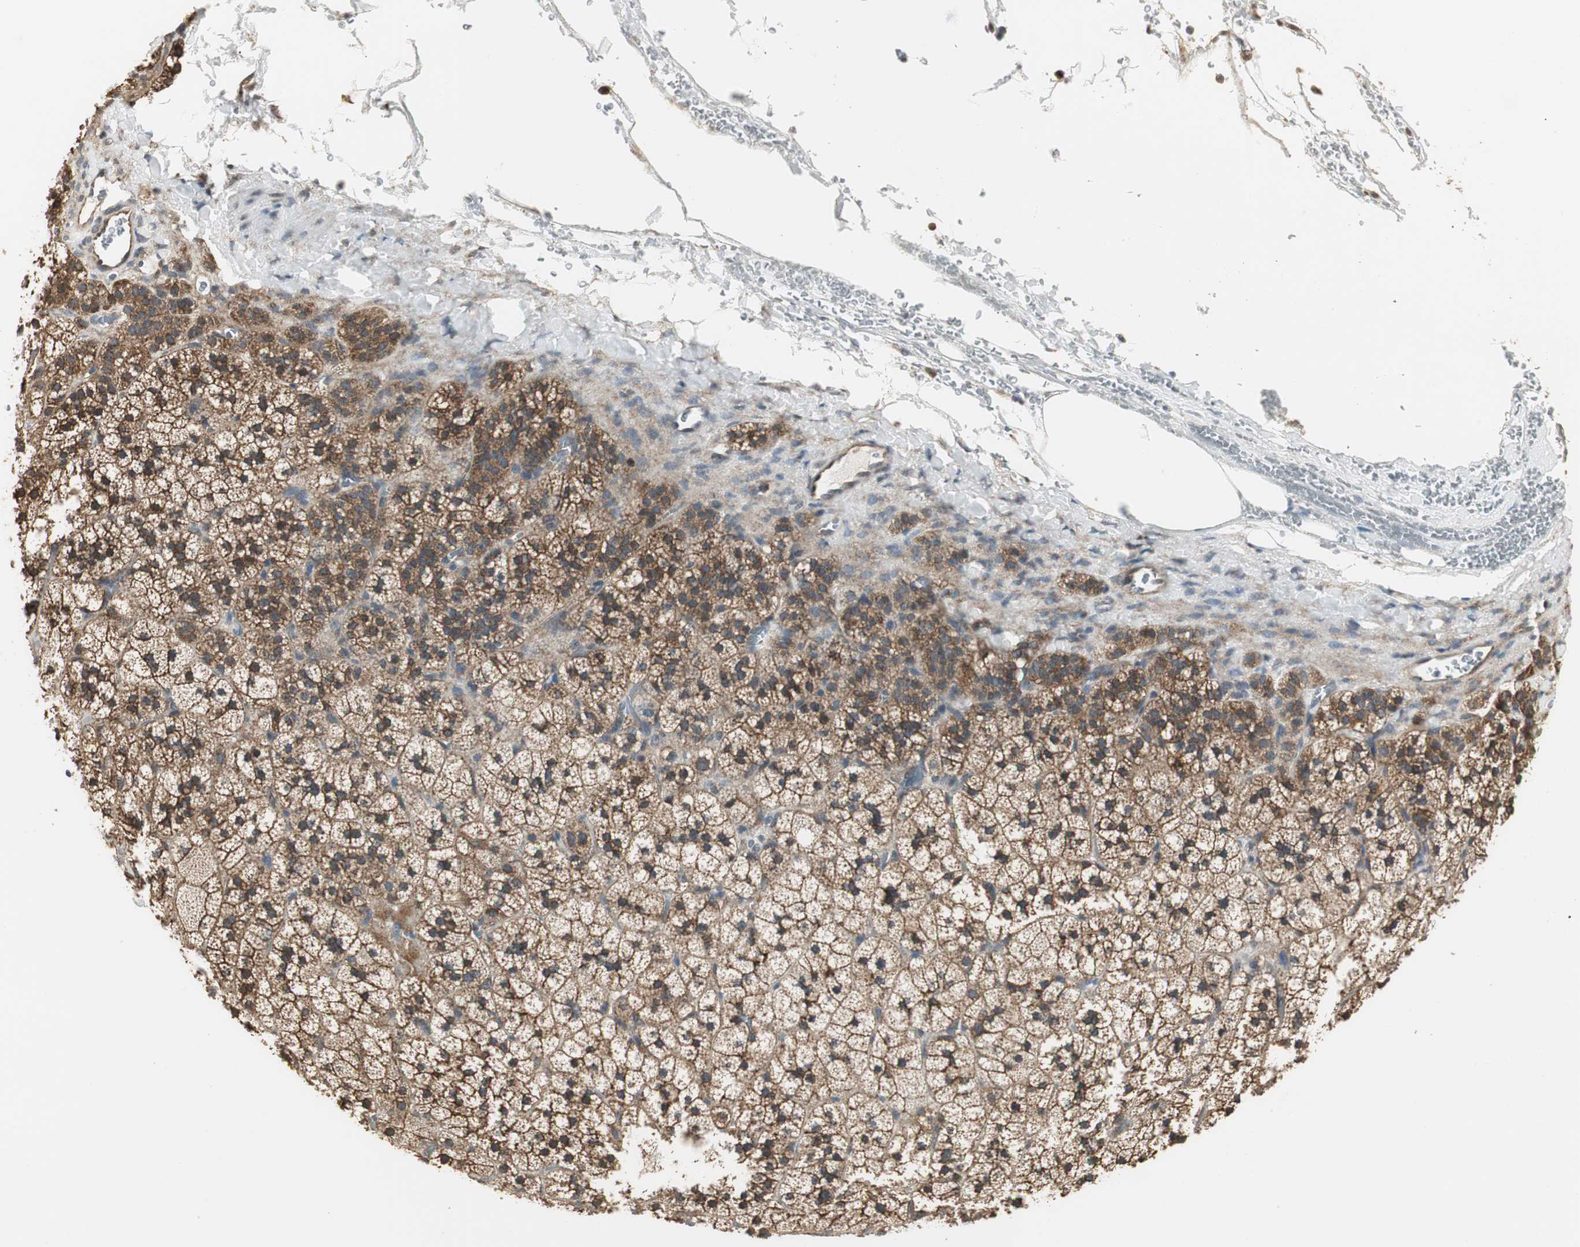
{"staining": {"intensity": "moderate", "quantity": ">75%", "location": "cytoplasmic/membranous"}, "tissue": "adrenal gland", "cell_type": "Glandular cells", "image_type": "normal", "snomed": [{"axis": "morphology", "description": "Normal tissue, NOS"}, {"axis": "topography", "description": "Adrenal gland"}], "caption": "Immunohistochemistry (IHC) (DAB (3,3'-diaminobenzidine)) staining of benign adrenal gland displays moderate cytoplasmic/membranous protein expression in approximately >75% of glandular cells.", "gene": "CCT5", "patient": {"sex": "male", "age": 35}}